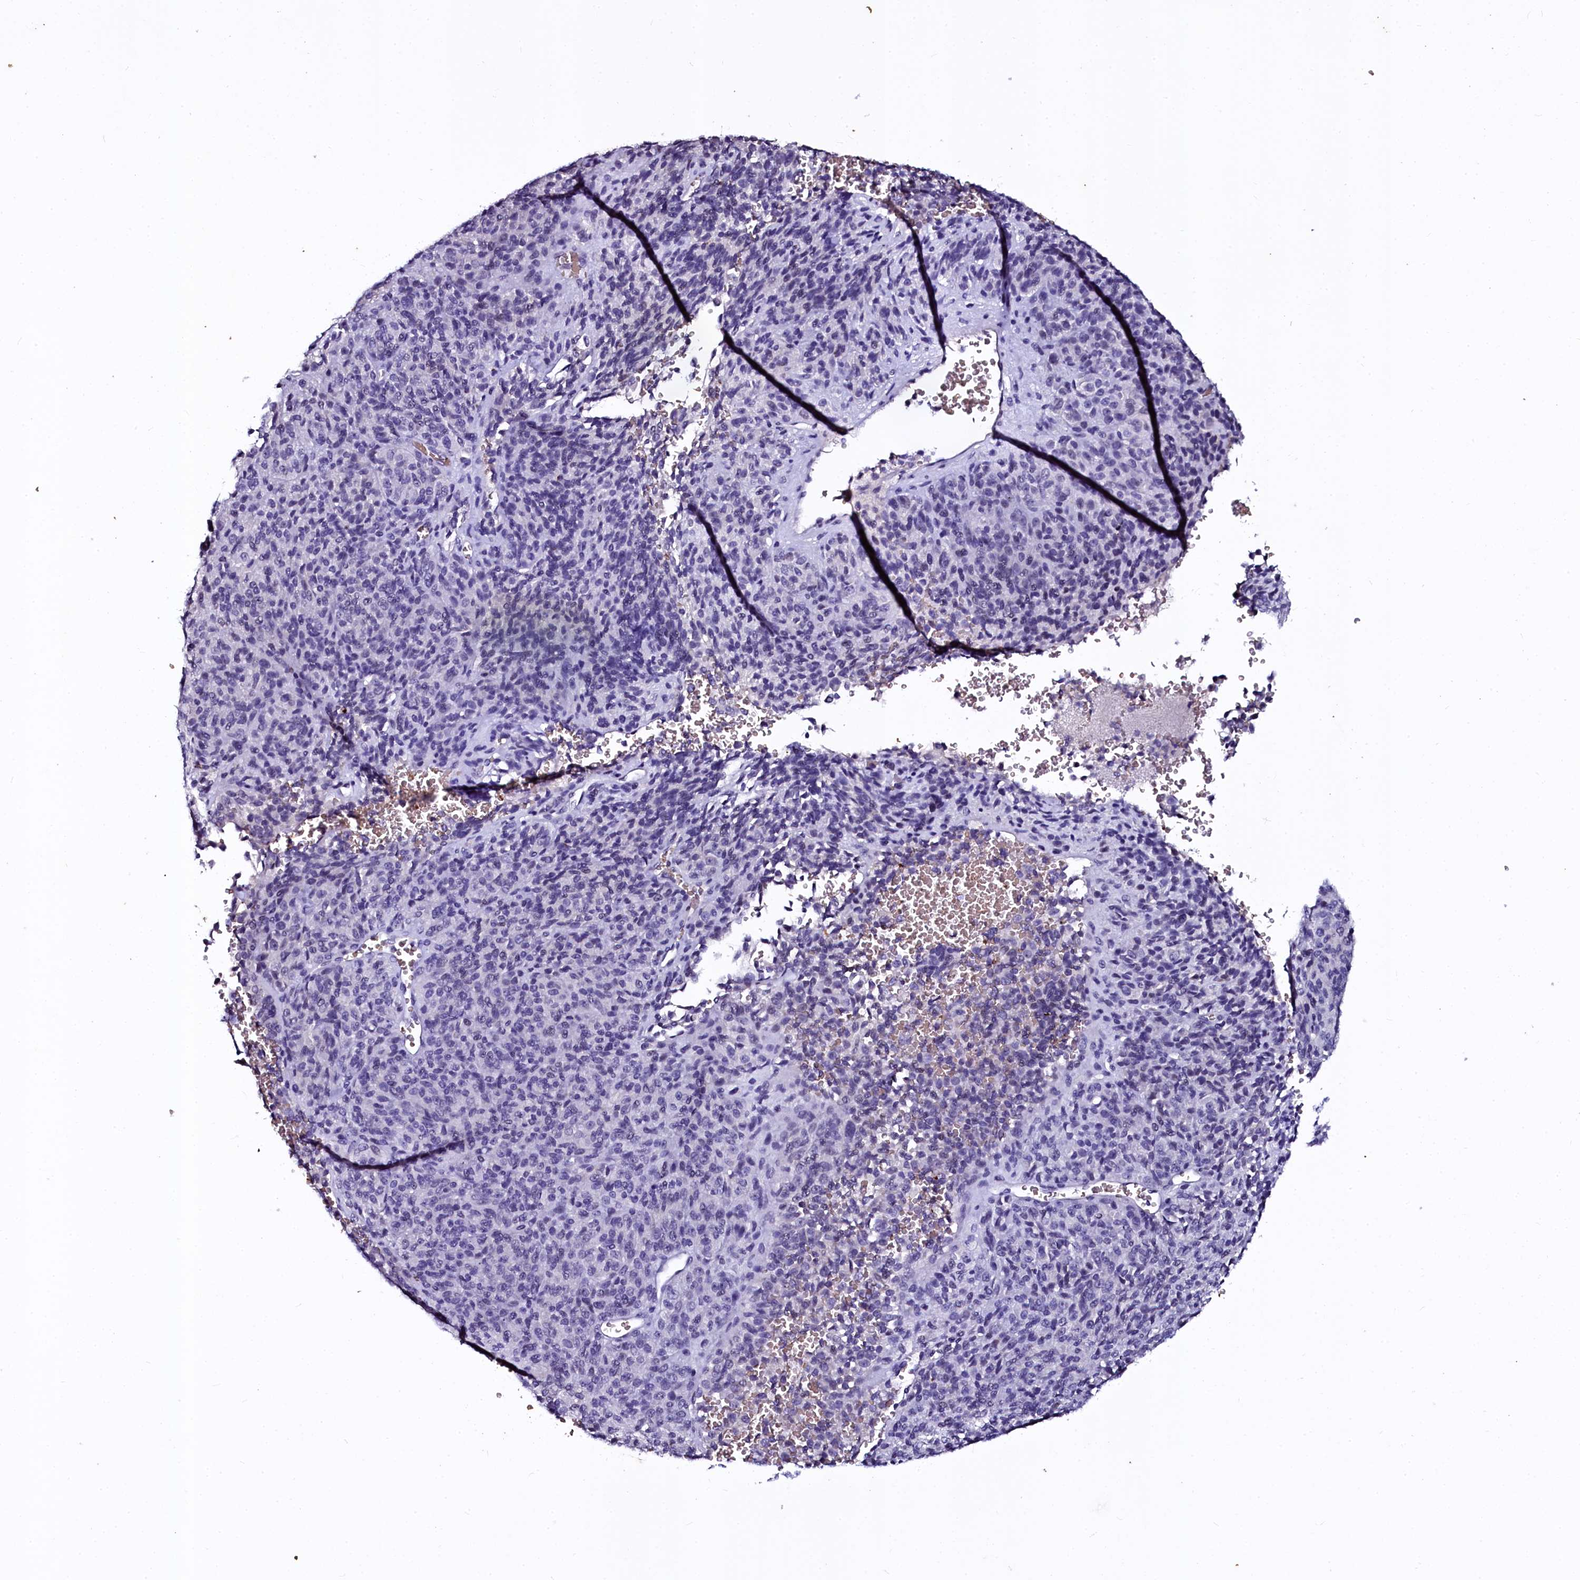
{"staining": {"intensity": "negative", "quantity": "none", "location": "none"}, "tissue": "melanoma", "cell_type": "Tumor cells", "image_type": "cancer", "snomed": [{"axis": "morphology", "description": "Malignant melanoma, Metastatic site"}, {"axis": "topography", "description": "Brain"}], "caption": "Immunohistochemical staining of human melanoma reveals no significant staining in tumor cells.", "gene": "CTDSPL2", "patient": {"sex": "female", "age": 56}}